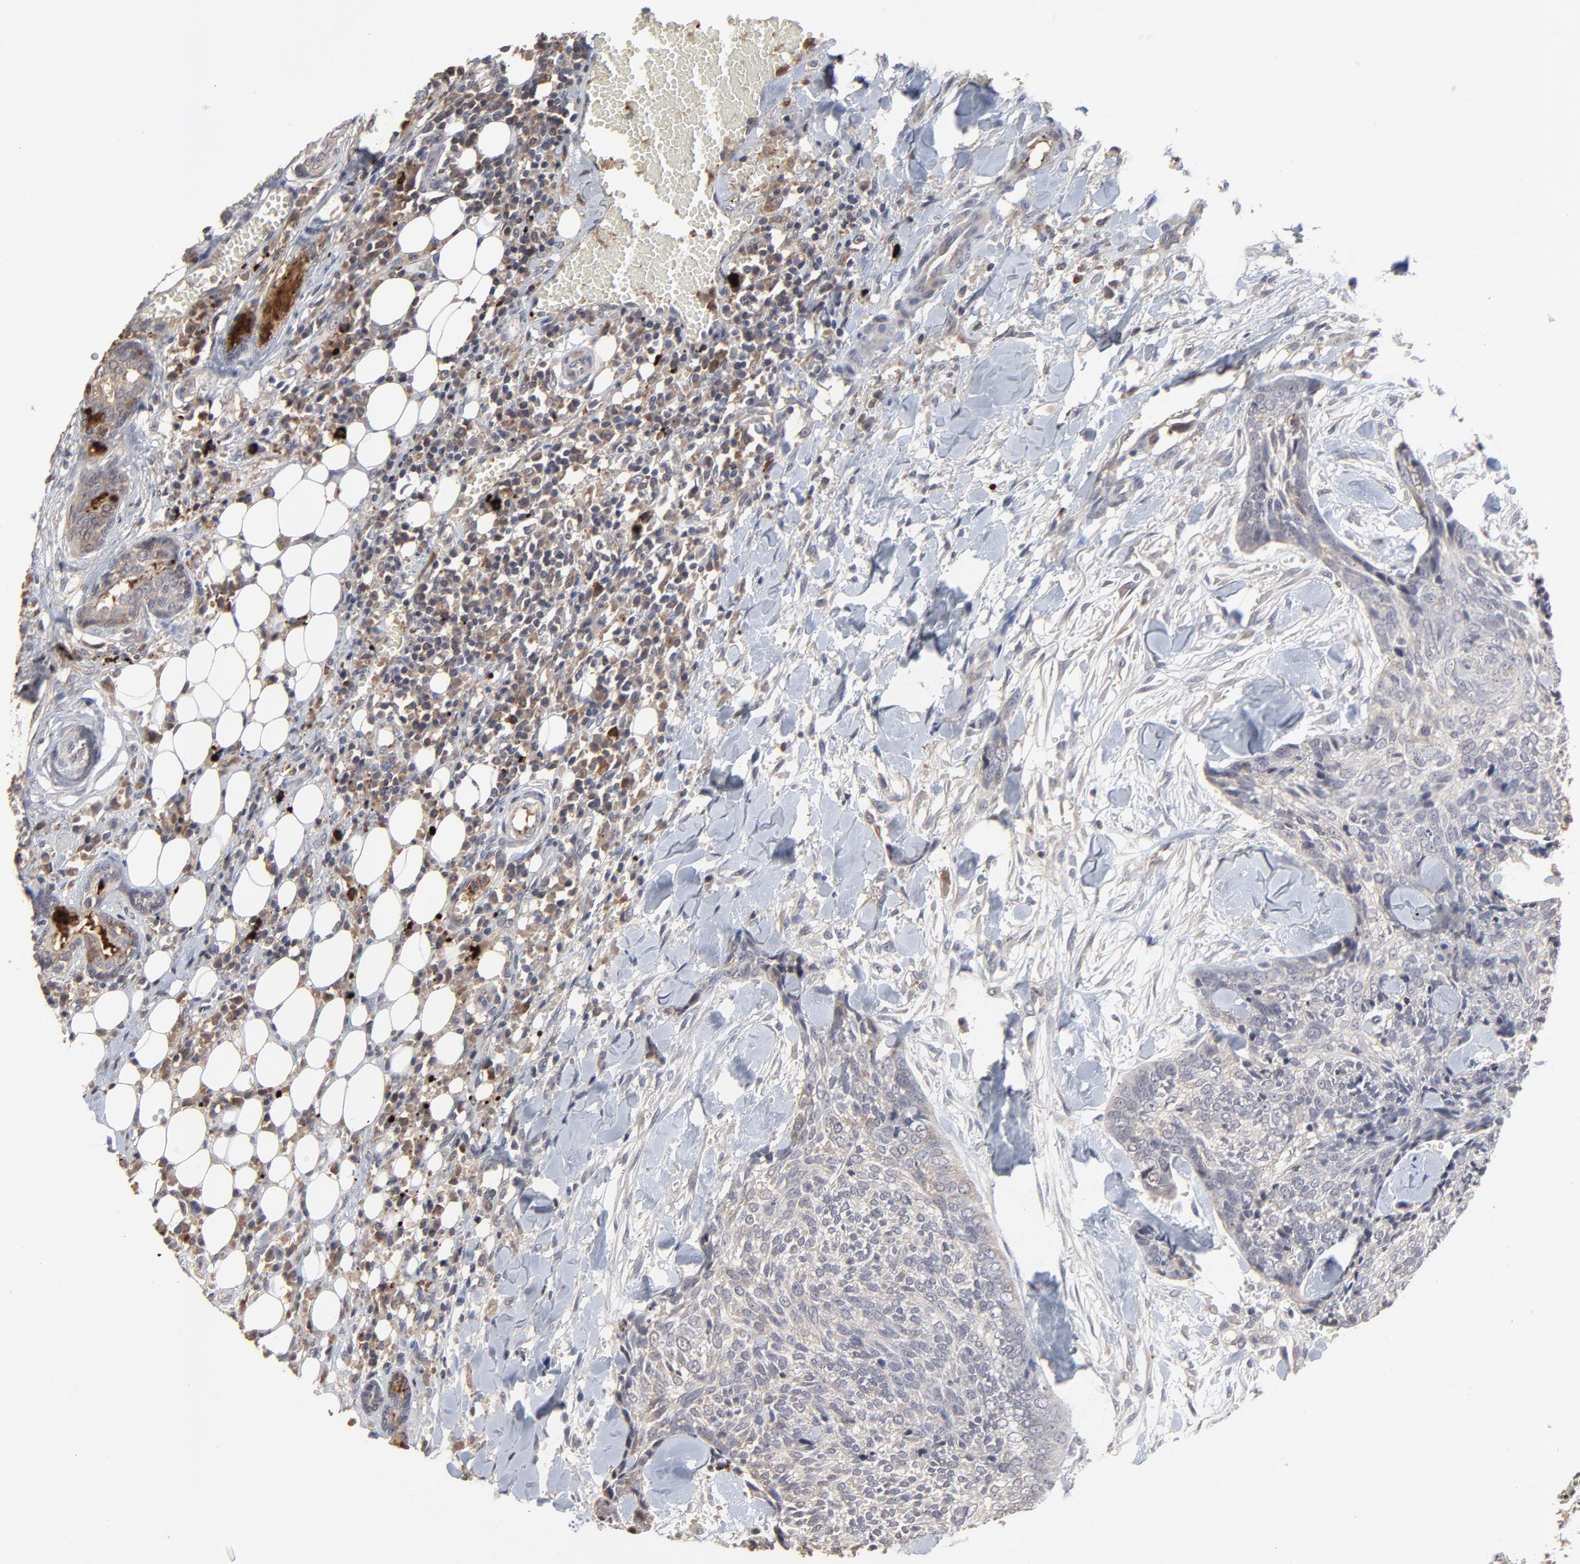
{"staining": {"intensity": "weak", "quantity": ">75%", "location": "cytoplasmic/membranous"}, "tissue": "head and neck cancer", "cell_type": "Tumor cells", "image_type": "cancer", "snomed": [{"axis": "morphology", "description": "Squamous cell carcinoma, NOS"}, {"axis": "topography", "description": "Salivary gland"}, {"axis": "topography", "description": "Head-Neck"}], "caption": "Immunohistochemistry photomicrograph of human head and neck cancer (squamous cell carcinoma) stained for a protein (brown), which reveals low levels of weak cytoplasmic/membranous positivity in about >75% of tumor cells.", "gene": "VPREB3", "patient": {"sex": "male", "age": 70}}